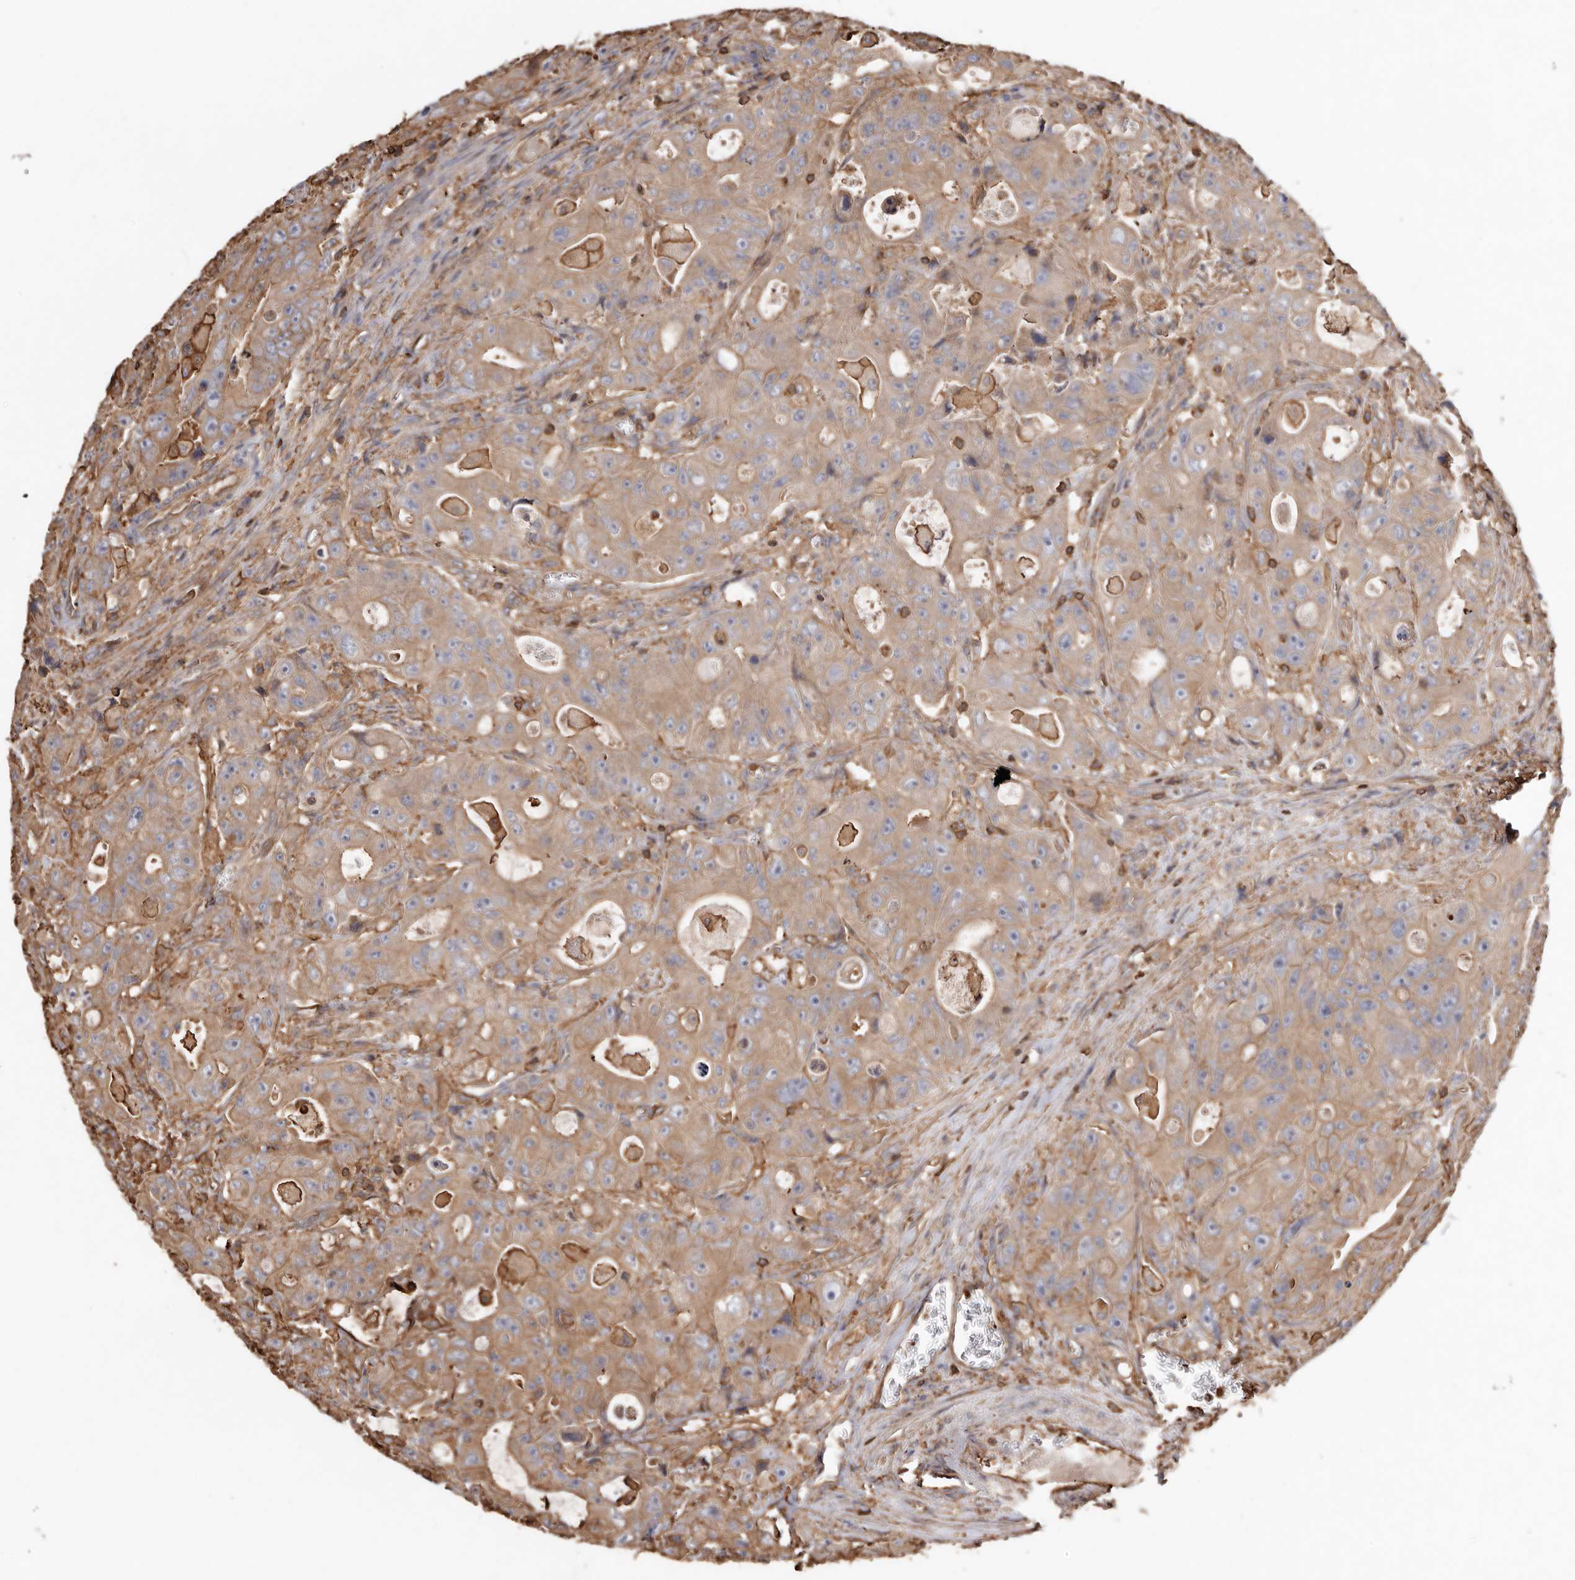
{"staining": {"intensity": "moderate", "quantity": ">75%", "location": "cytoplasmic/membranous"}, "tissue": "colorectal cancer", "cell_type": "Tumor cells", "image_type": "cancer", "snomed": [{"axis": "morphology", "description": "Adenocarcinoma, NOS"}, {"axis": "topography", "description": "Colon"}], "caption": "Colorectal adenocarcinoma tissue demonstrates moderate cytoplasmic/membranous staining in about >75% of tumor cells (Brightfield microscopy of DAB IHC at high magnification).", "gene": "COQ8B", "patient": {"sex": "female", "age": 46}}